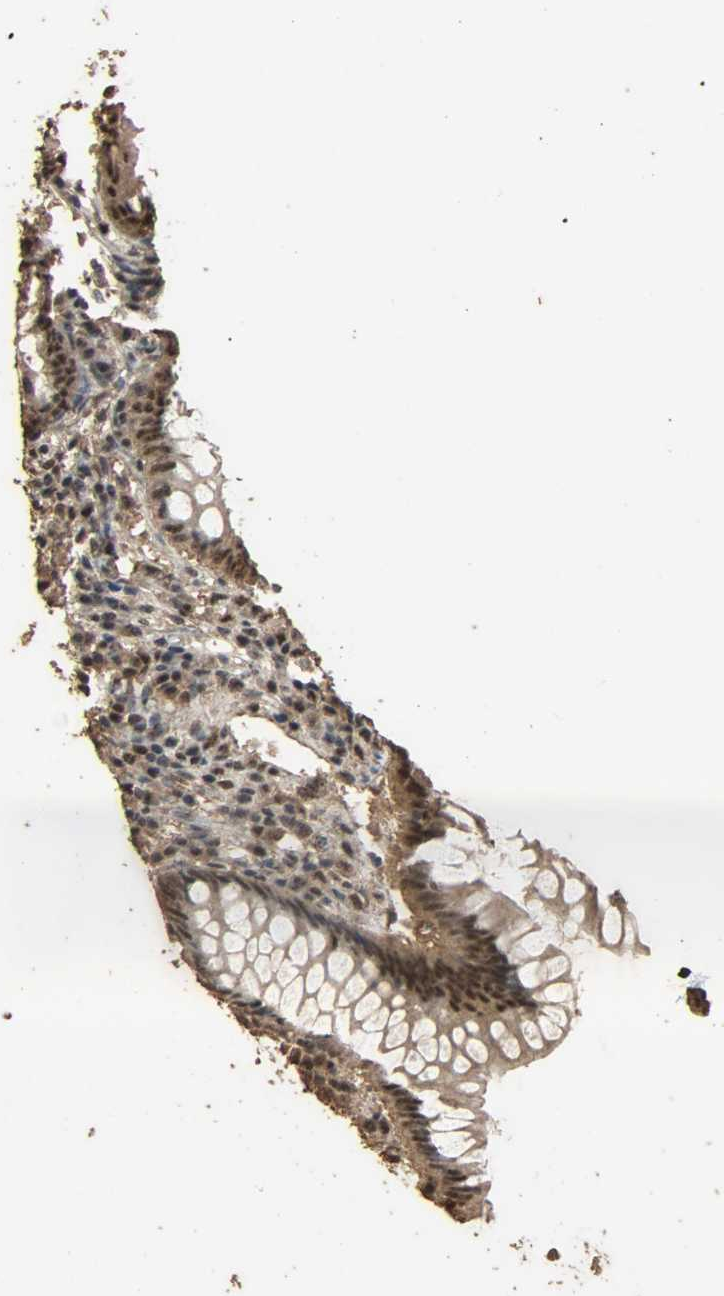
{"staining": {"intensity": "strong", "quantity": ">75%", "location": "cytoplasmic/membranous,nuclear"}, "tissue": "appendix", "cell_type": "Glandular cells", "image_type": "normal", "snomed": [{"axis": "morphology", "description": "Normal tissue, NOS"}, {"axis": "topography", "description": "Appendix"}], "caption": "This micrograph exhibits benign appendix stained with immunohistochemistry (IHC) to label a protein in brown. The cytoplasmic/membranous,nuclear of glandular cells show strong positivity for the protein. Nuclei are counter-stained blue.", "gene": "CCNT2", "patient": {"sex": "female", "age": 66}}